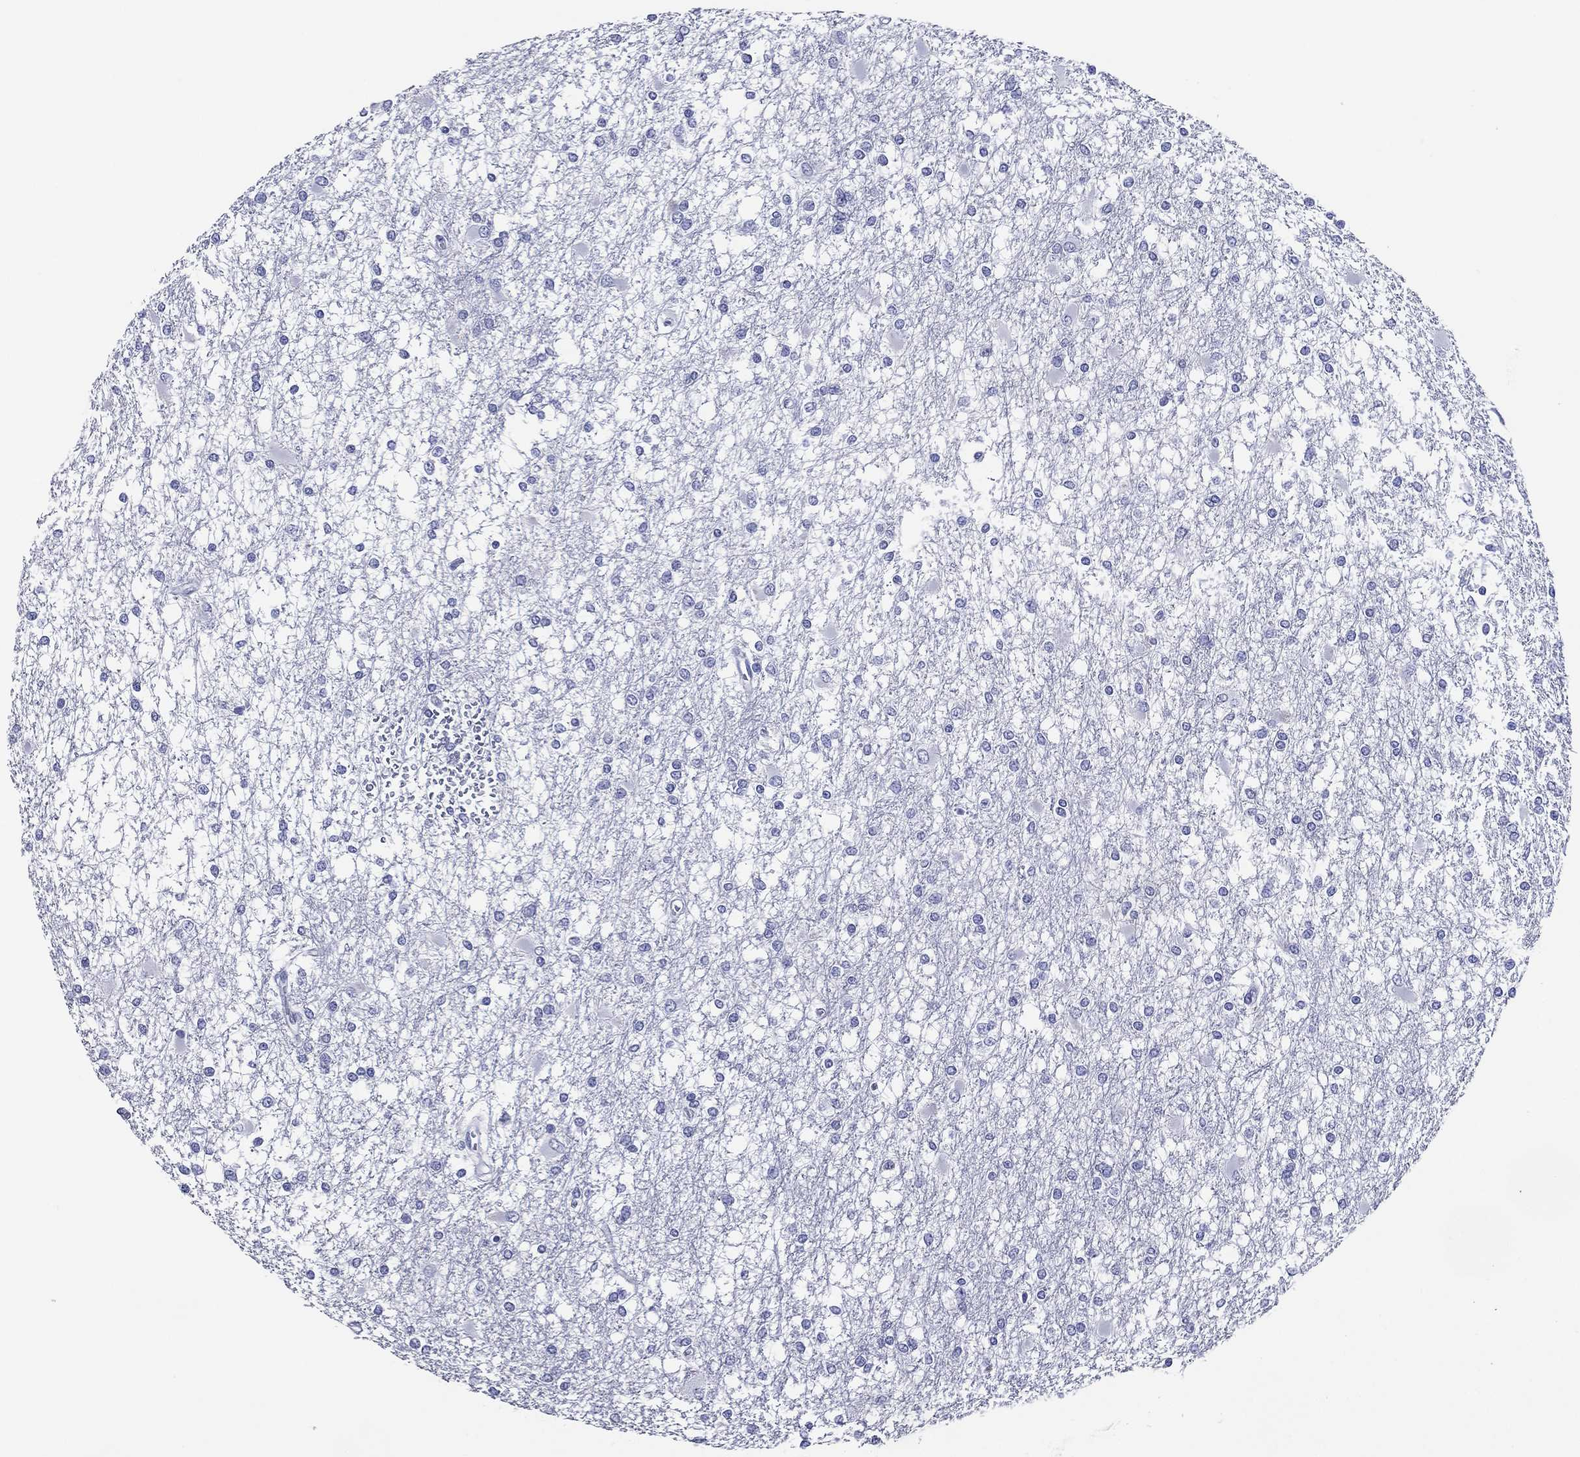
{"staining": {"intensity": "negative", "quantity": "none", "location": "none"}, "tissue": "glioma", "cell_type": "Tumor cells", "image_type": "cancer", "snomed": [{"axis": "morphology", "description": "Glioma, malignant, High grade"}, {"axis": "topography", "description": "Cerebral cortex"}], "caption": "An immunohistochemistry image of glioma is shown. There is no staining in tumor cells of glioma.", "gene": "ACE2", "patient": {"sex": "male", "age": 79}}